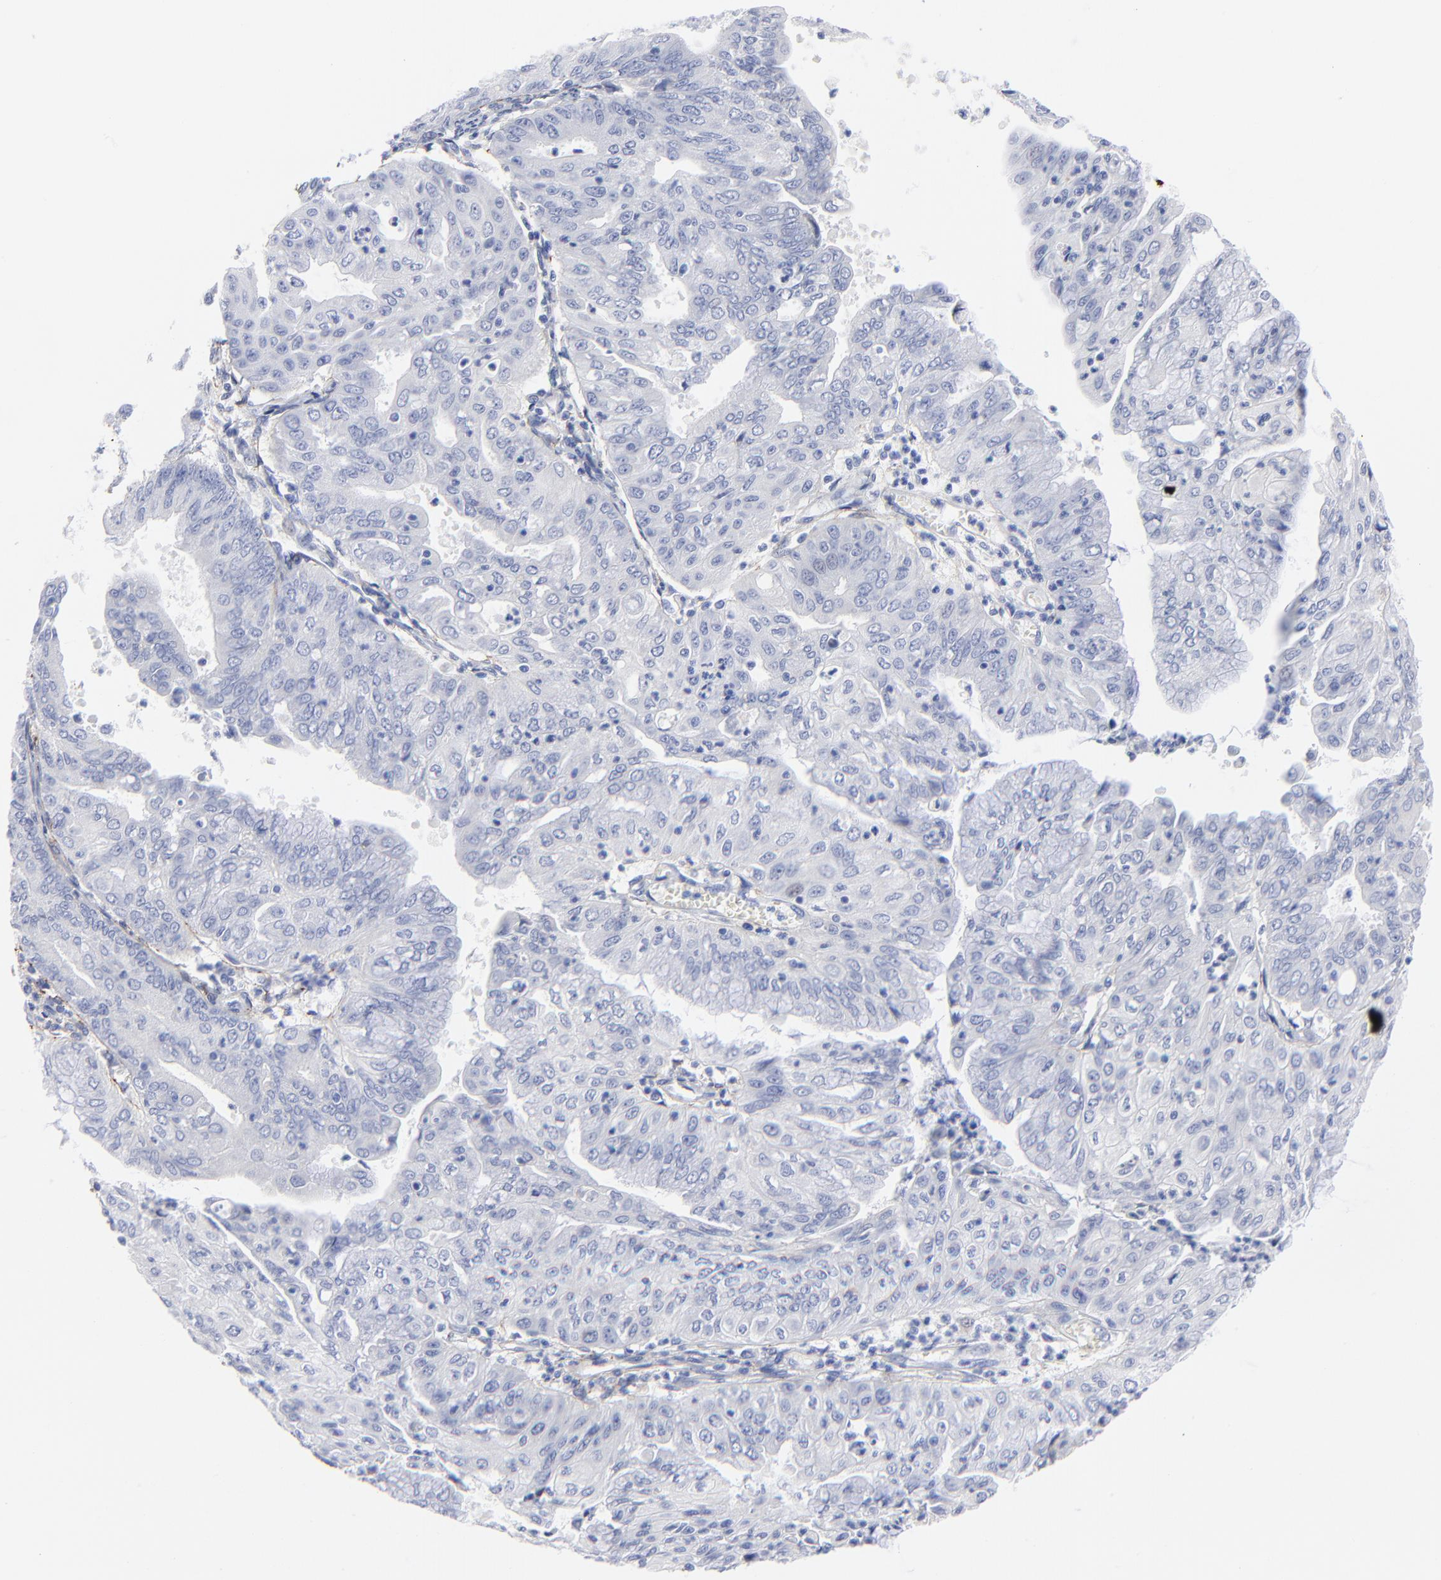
{"staining": {"intensity": "negative", "quantity": "none", "location": "none"}, "tissue": "endometrial cancer", "cell_type": "Tumor cells", "image_type": "cancer", "snomed": [{"axis": "morphology", "description": "Adenocarcinoma, NOS"}, {"axis": "topography", "description": "Endometrium"}], "caption": "Human endometrial cancer stained for a protein using IHC displays no expression in tumor cells.", "gene": "FBLN2", "patient": {"sex": "female", "age": 79}}